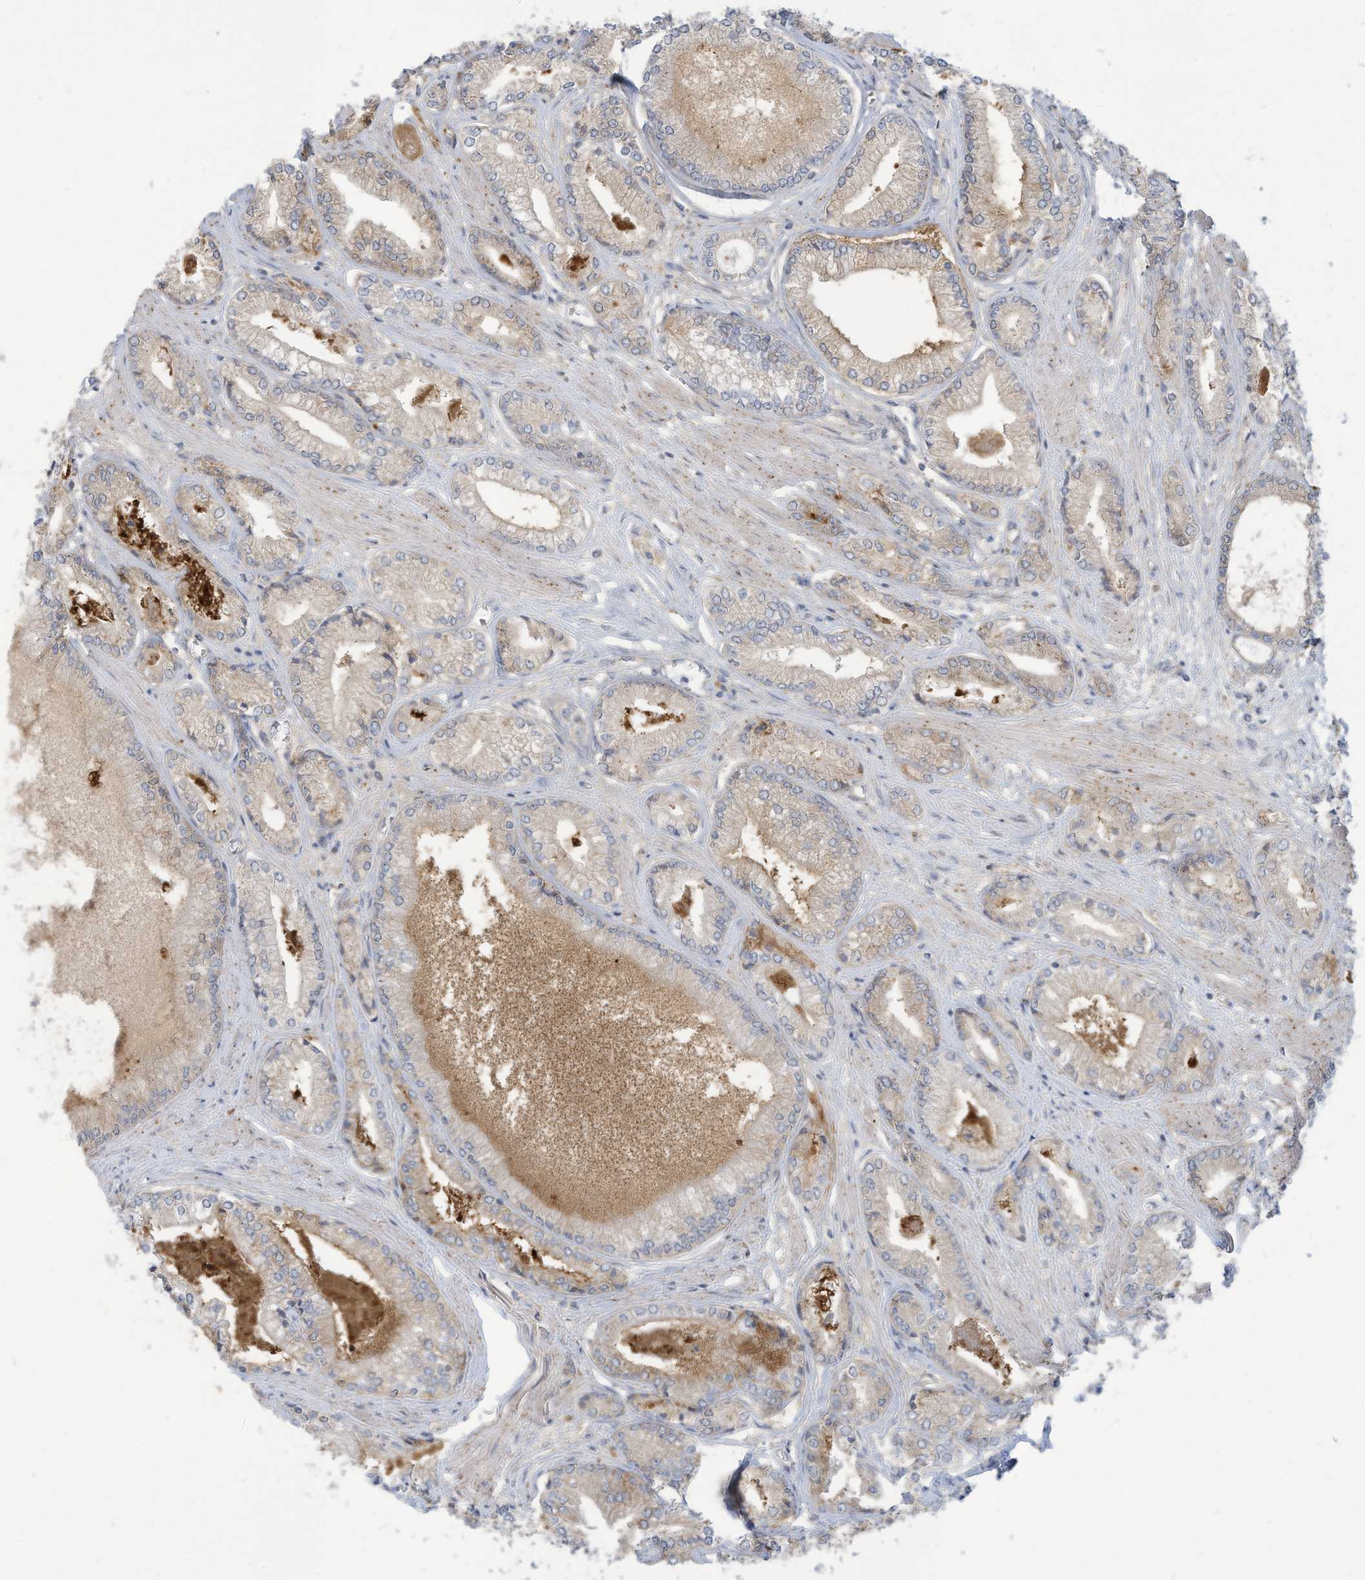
{"staining": {"intensity": "weak", "quantity": "<25%", "location": "cytoplasmic/membranous"}, "tissue": "prostate cancer", "cell_type": "Tumor cells", "image_type": "cancer", "snomed": [{"axis": "morphology", "description": "Adenocarcinoma, Low grade"}, {"axis": "topography", "description": "Prostate"}], "caption": "A histopathology image of human prostate cancer is negative for staining in tumor cells. Nuclei are stained in blue.", "gene": "ADAT2", "patient": {"sex": "male", "age": 60}}